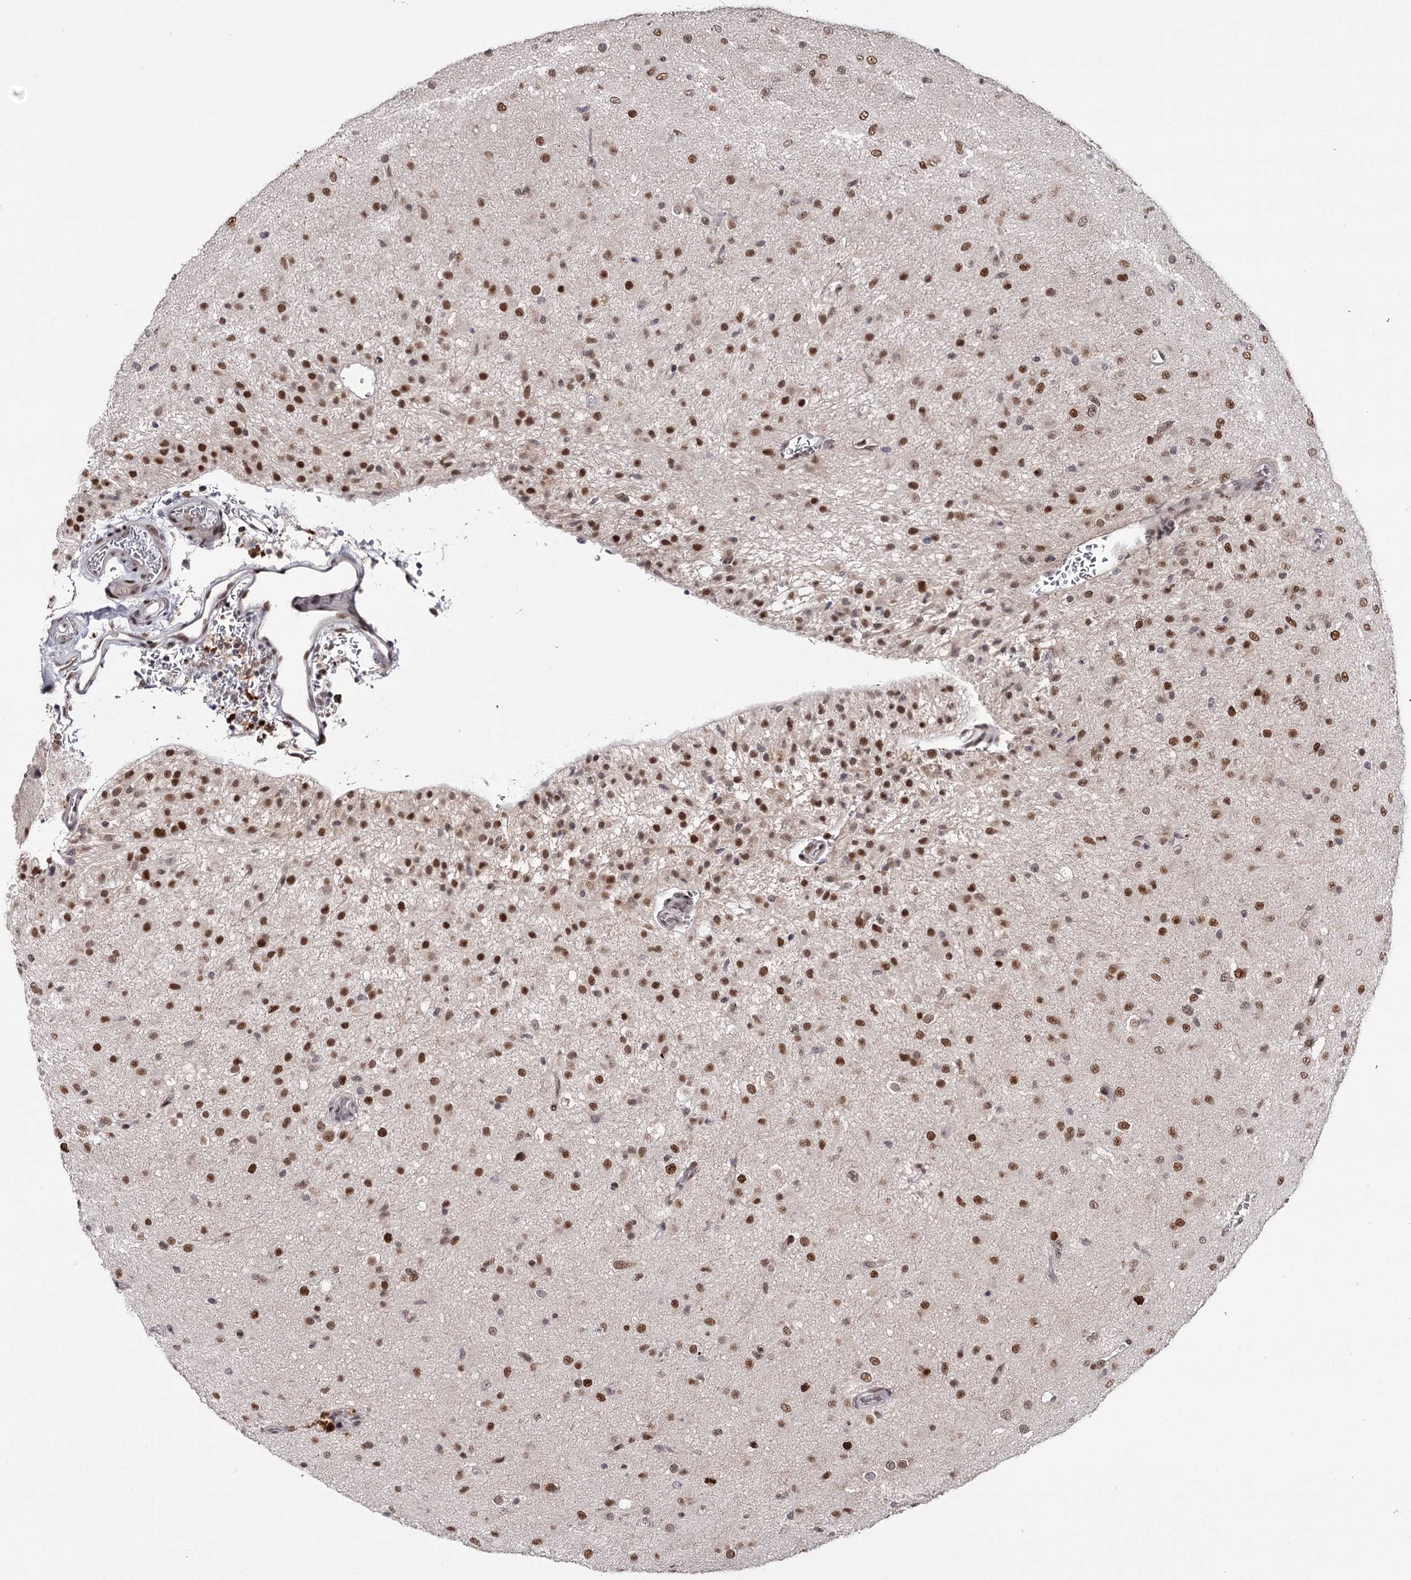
{"staining": {"intensity": "strong", "quantity": ">75%", "location": "nuclear"}, "tissue": "glioma", "cell_type": "Tumor cells", "image_type": "cancer", "snomed": [{"axis": "morphology", "description": "Glioma, malignant, Low grade"}, {"axis": "topography", "description": "Brain"}], "caption": "Glioma stained for a protein reveals strong nuclear positivity in tumor cells. (Stains: DAB (3,3'-diaminobenzidine) in brown, nuclei in blue, Microscopy: brightfield microscopy at high magnification).", "gene": "TTC33", "patient": {"sex": "male", "age": 65}}